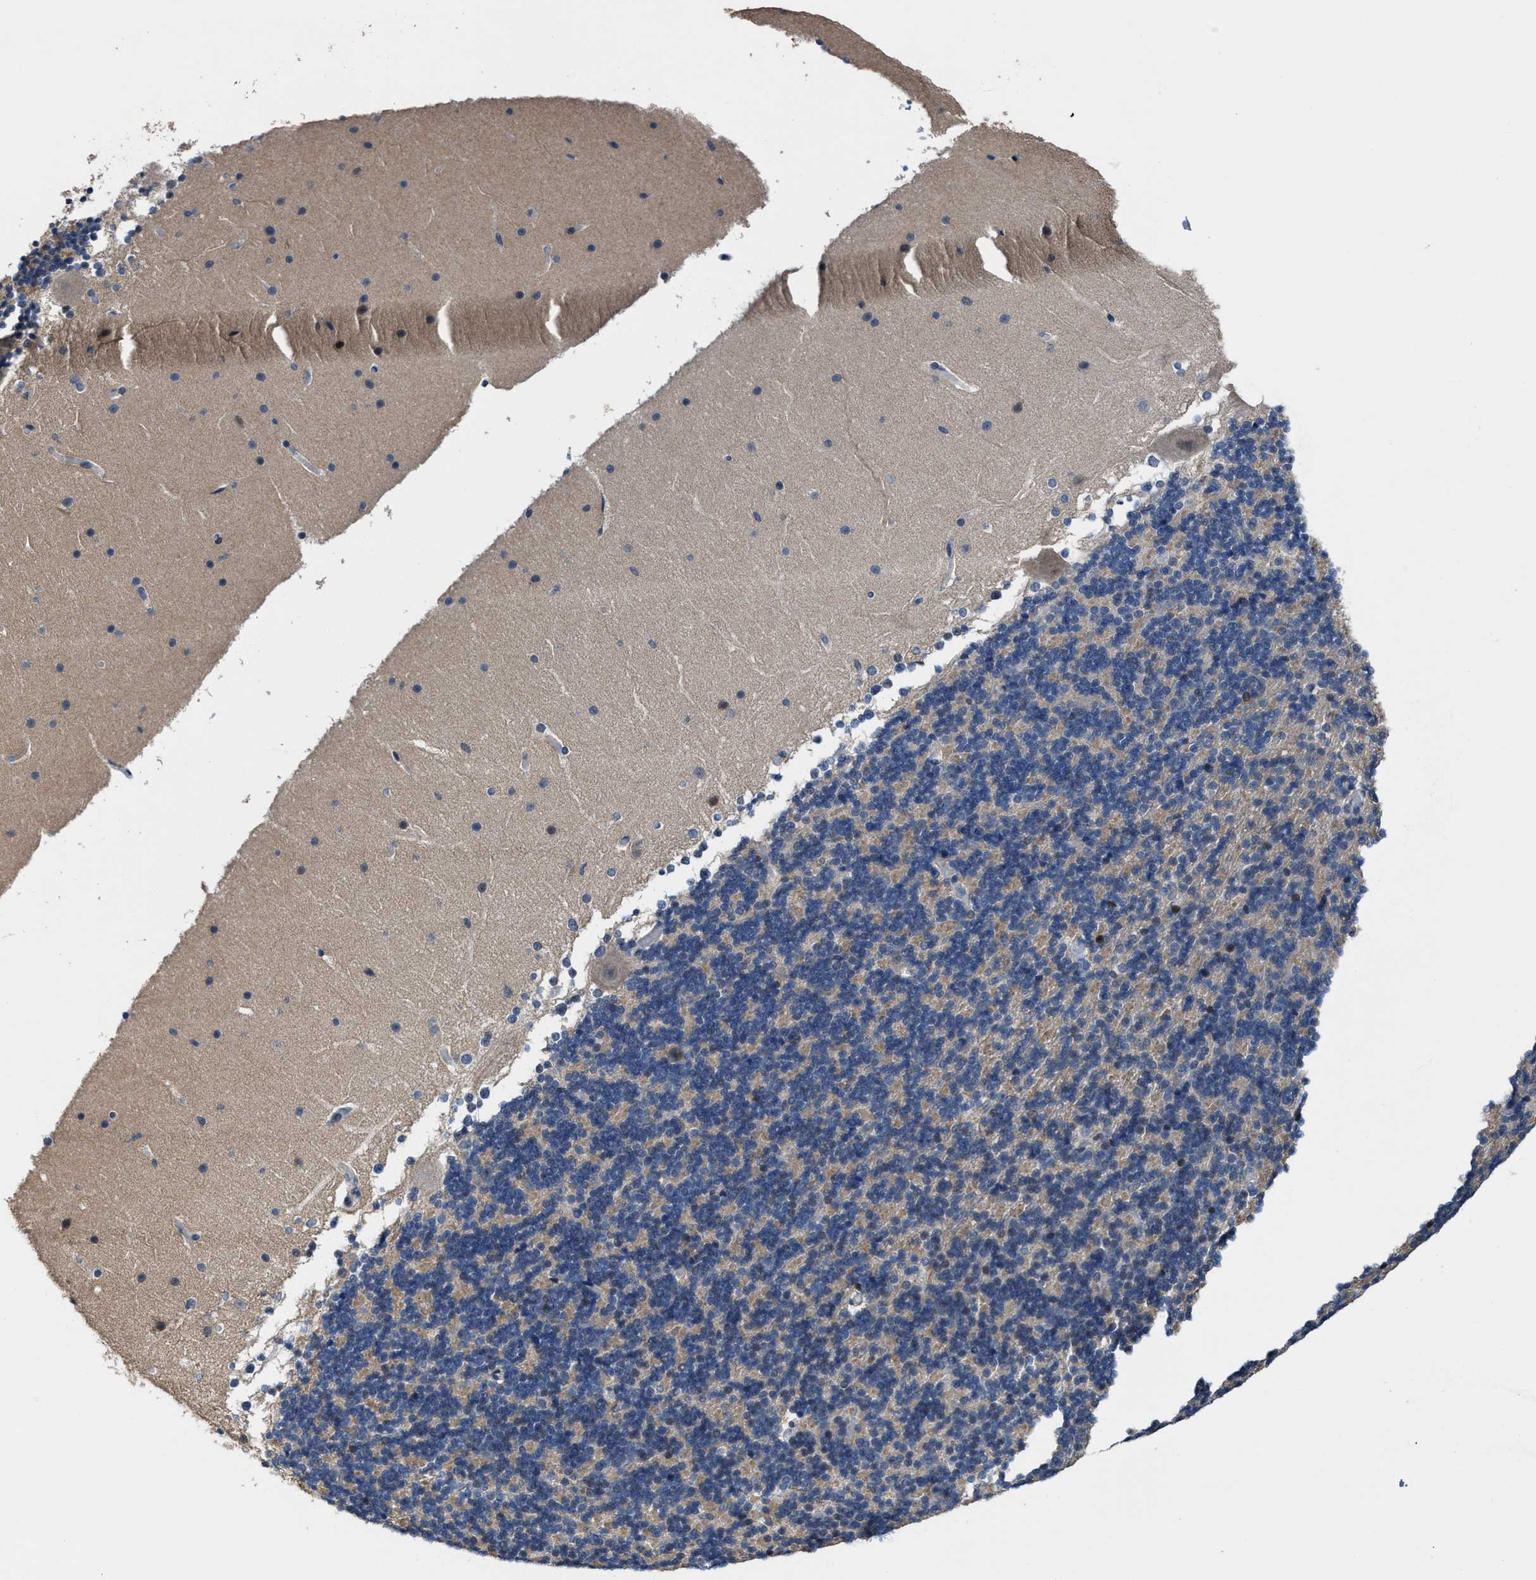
{"staining": {"intensity": "moderate", "quantity": "<25%", "location": "cytoplasmic/membranous,nuclear"}, "tissue": "cerebellum", "cell_type": "Cells in granular layer", "image_type": "normal", "snomed": [{"axis": "morphology", "description": "Normal tissue, NOS"}, {"axis": "topography", "description": "Cerebellum"}], "caption": "Brown immunohistochemical staining in normal human cerebellum reveals moderate cytoplasmic/membranous,nuclear expression in about <25% of cells in granular layer. The protein is shown in brown color, while the nuclei are stained blue.", "gene": "ZNF20", "patient": {"sex": "female", "age": 19}}